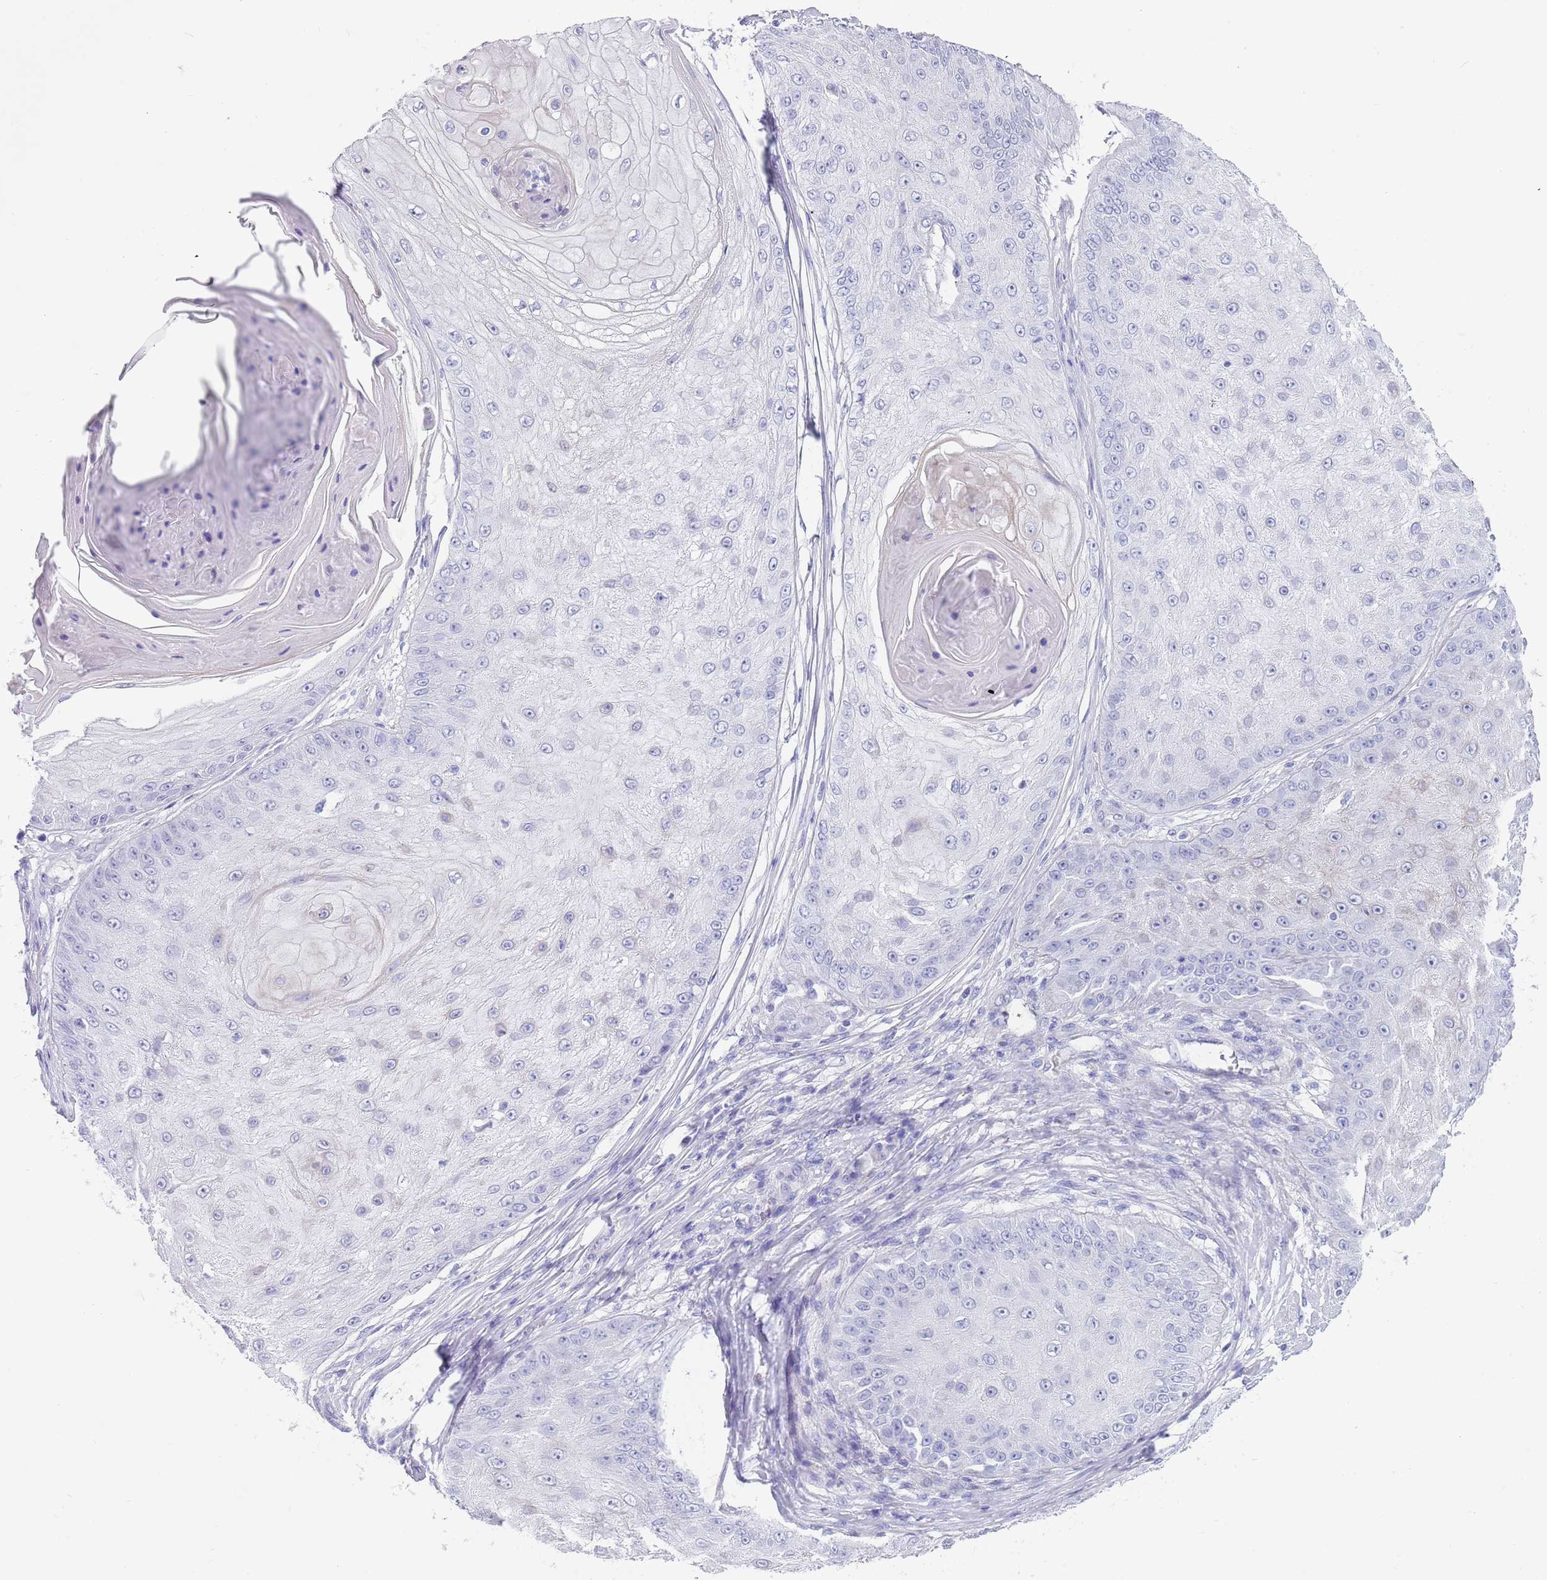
{"staining": {"intensity": "negative", "quantity": "none", "location": "none"}, "tissue": "skin cancer", "cell_type": "Tumor cells", "image_type": "cancer", "snomed": [{"axis": "morphology", "description": "Squamous cell carcinoma, NOS"}, {"axis": "topography", "description": "Skin"}], "caption": "Immunohistochemical staining of skin squamous cell carcinoma demonstrates no significant expression in tumor cells.", "gene": "CPXM2", "patient": {"sex": "male", "age": 70}}